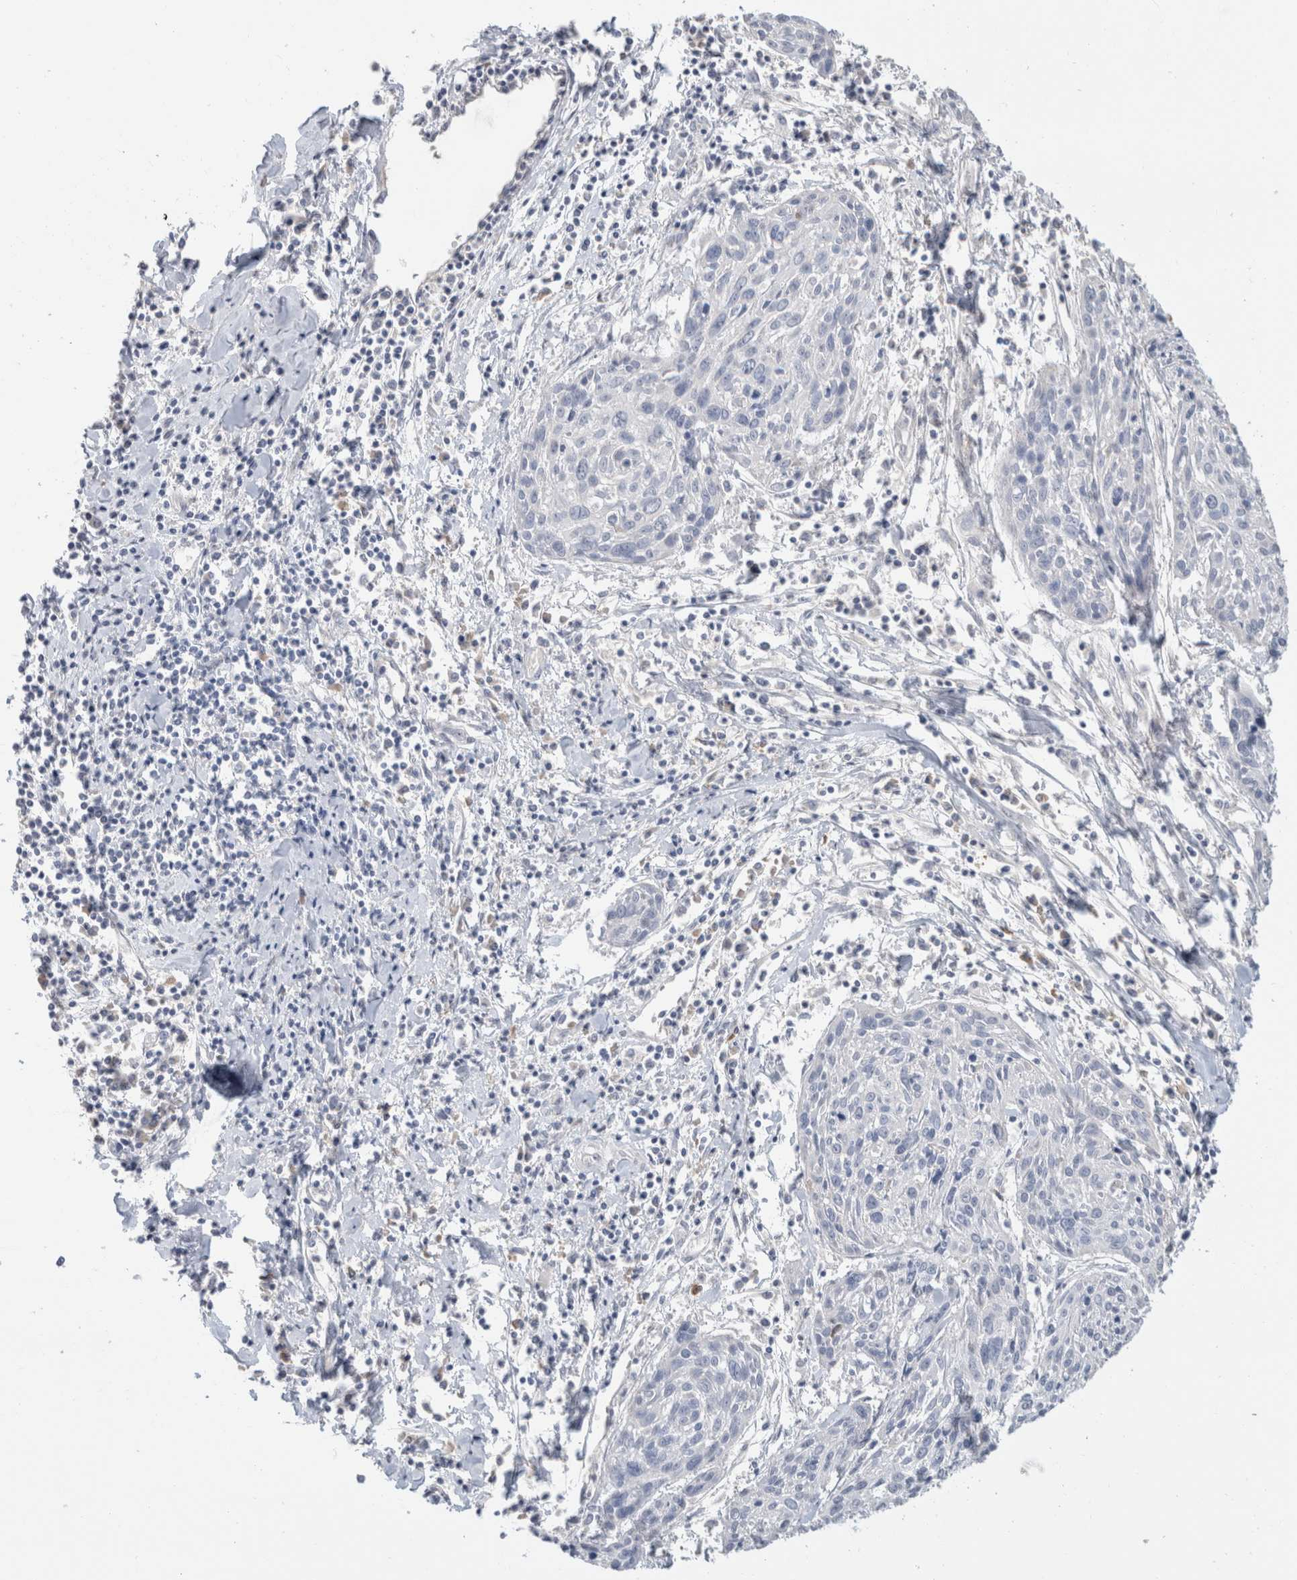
{"staining": {"intensity": "negative", "quantity": "none", "location": "none"}, "tissue": "cervical cancer", "cell_type": "Tumor cells", "image_type": "cancer", "snomed": [{"axis": "morphology", "description": "Squamous cell carcinoma, NOS"}, {"axis": "topography", "description": "Cervix"}], "caption": "This is an immunohistochemistry (IHC) image of cervical cancer. There is no staining in tumor cells.", "gene": "SCGB1A1", "patient": {"sex": "female", "age": 51}}